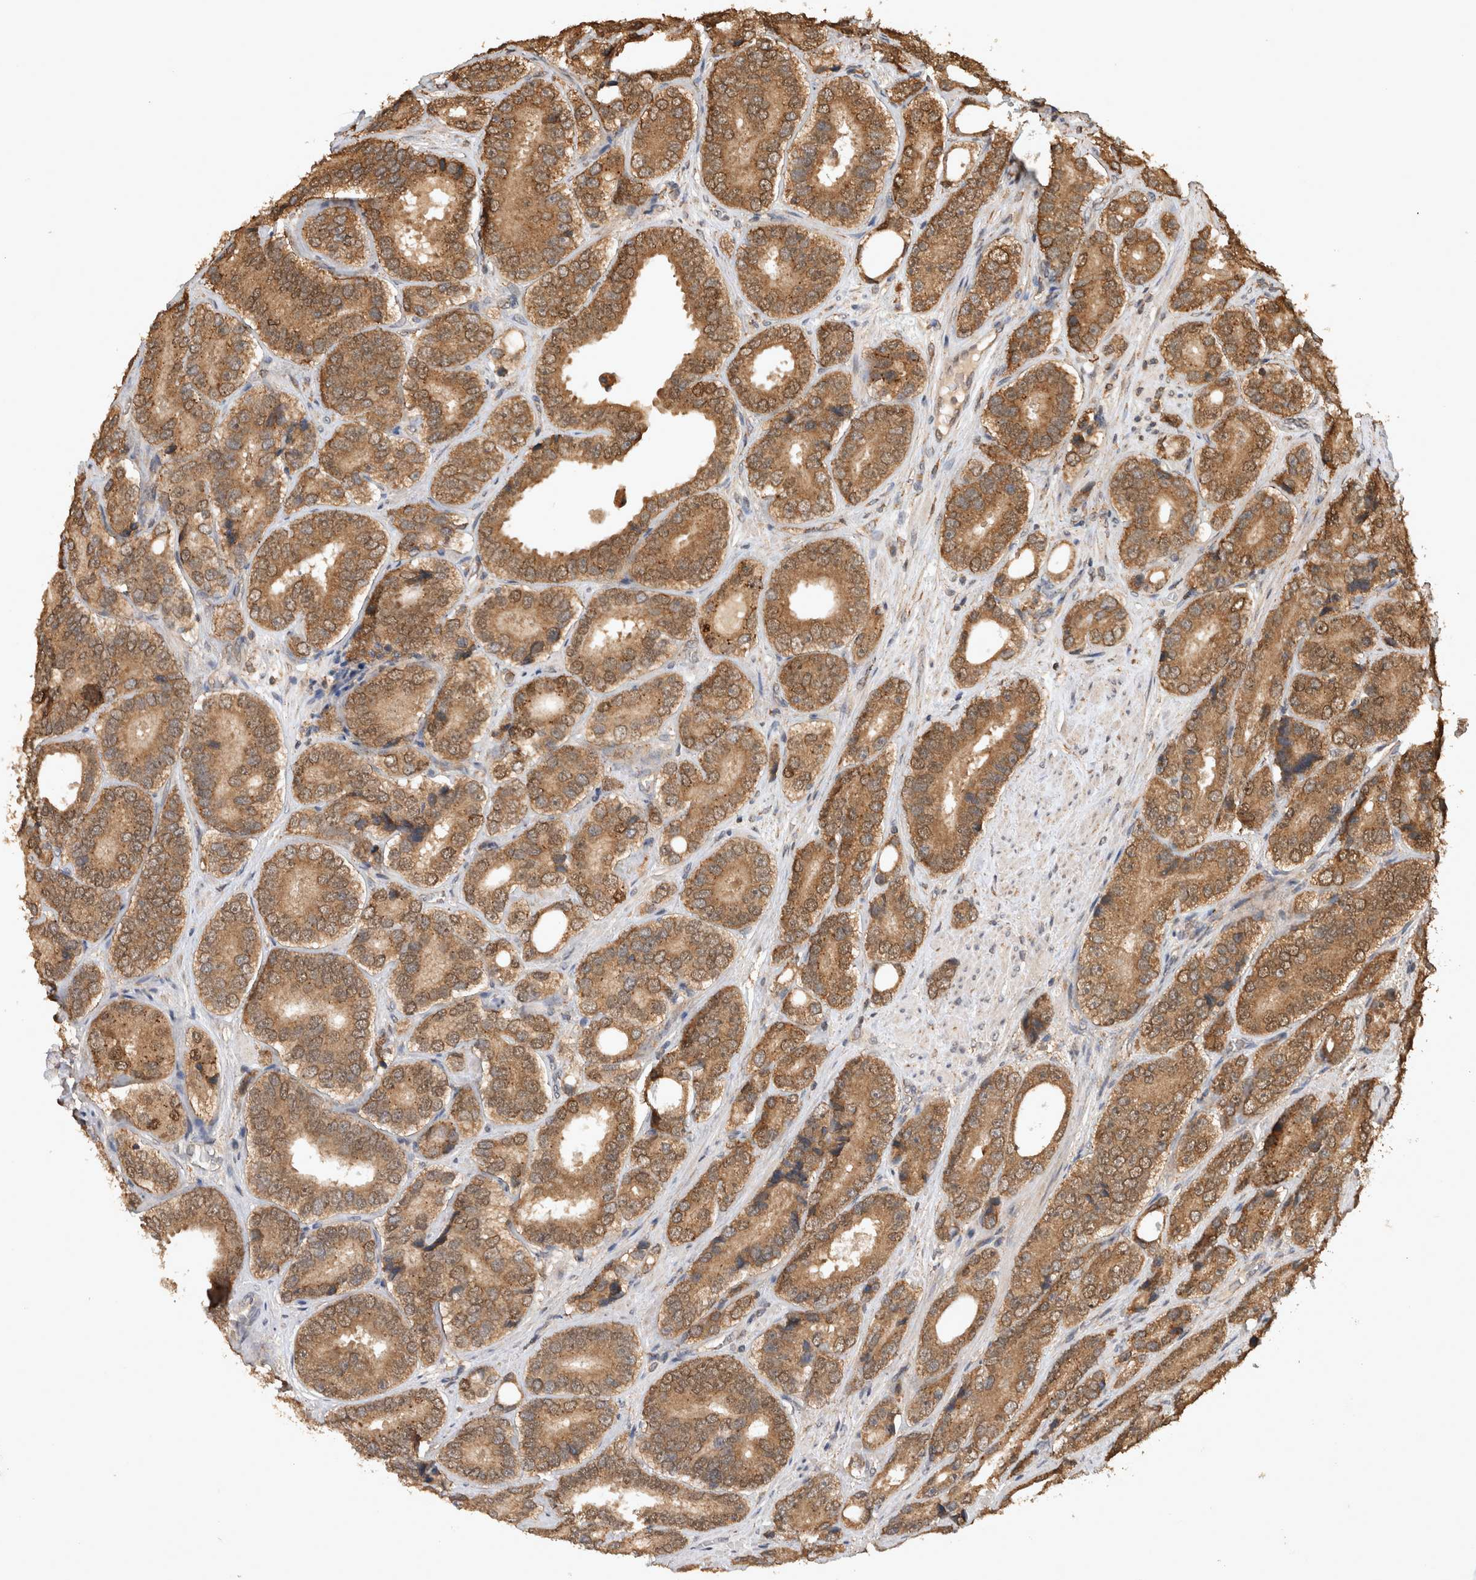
{"staining": {"intensity": "moderate", "quantity": ">75%", "location": "cytoplasmic/membranous,nuclear"}, "tissue": "prostate cancer", "cell_type": "Tumor cells", "image_type": "cancer", "snomed": [{"axis": "morphology", "description": "Adenocarcinoma, High grade"}, {"axis": "topography", "description": "Prostate"}], "caption": "Immunohistochemistry photomicrograph of high-grade adenocarcinoma (prostate) stained for a protein (brown), which exhibits medium levels of moderate cytoplasmic/membranous and nuclear positivity in about >75% of tumor cells.", "gene": "OTUD7B", "patient": {"sex": "male", "age": 56}}